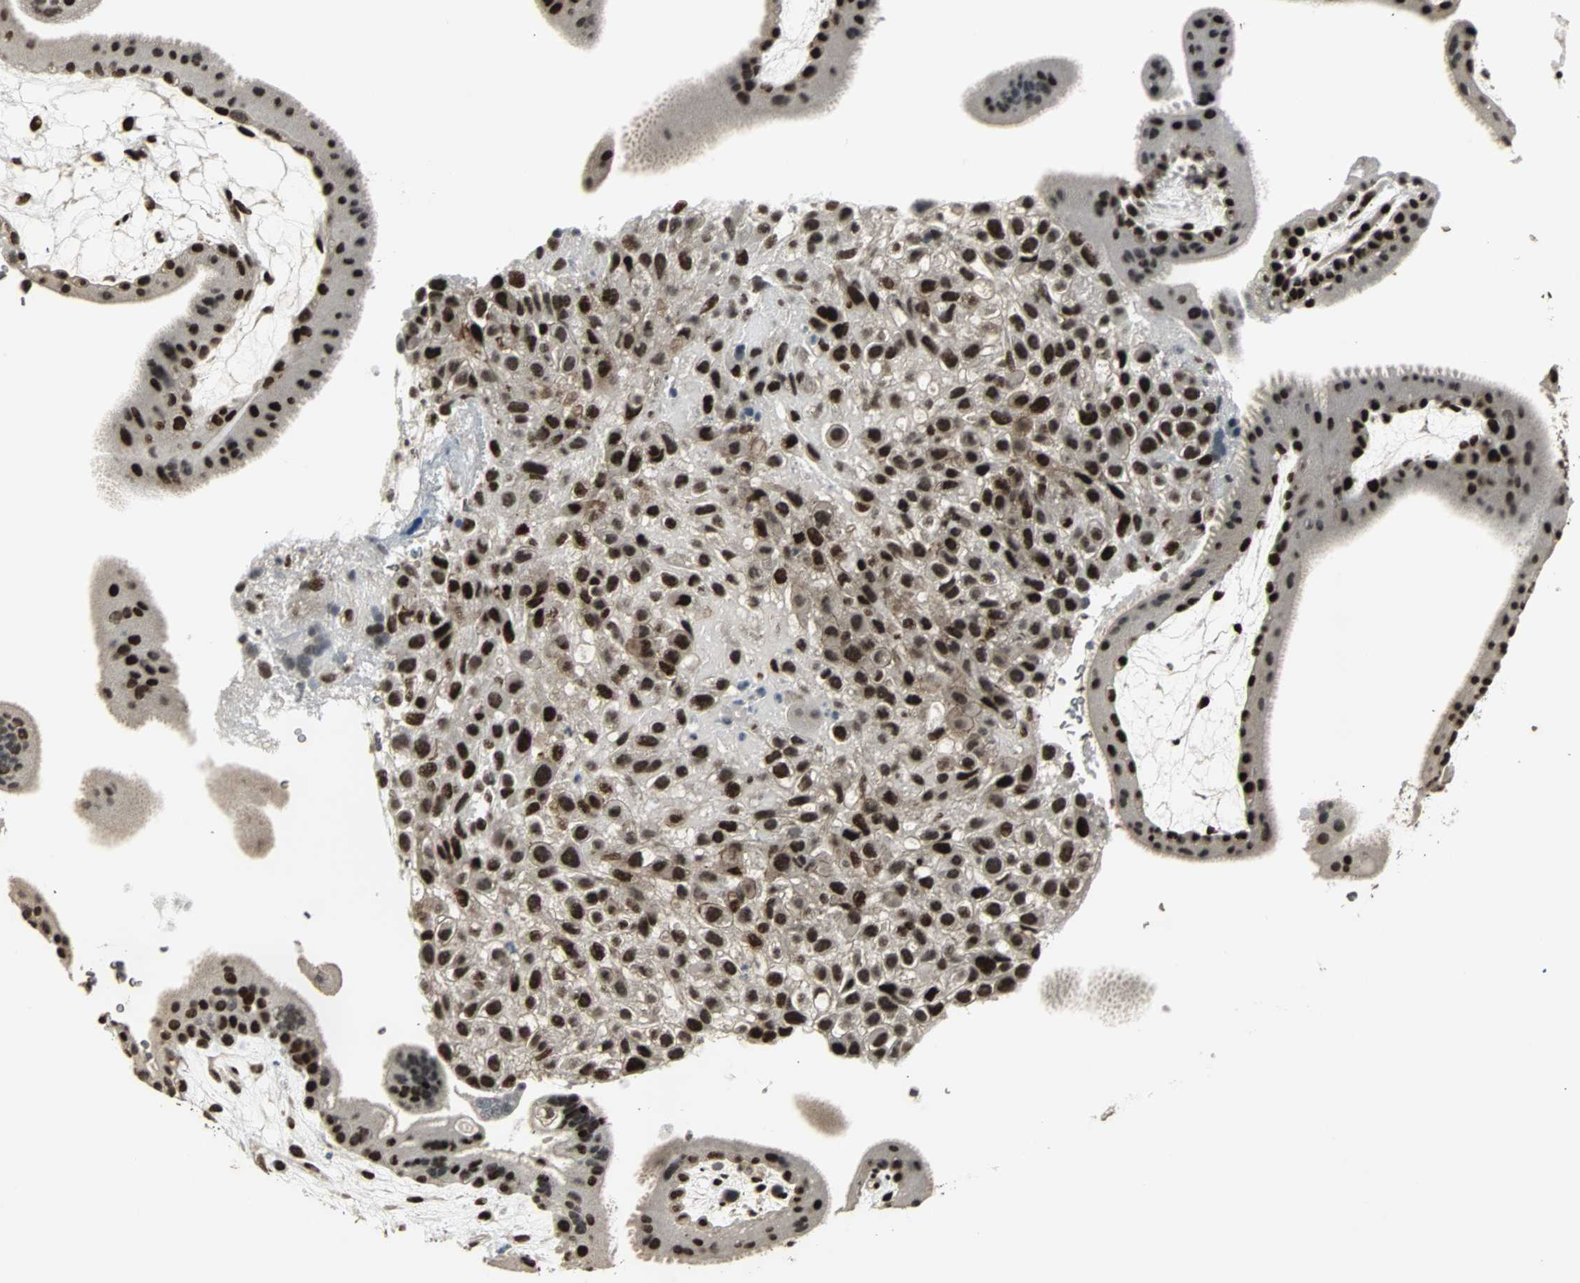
{"staining": {"intensity": "strong", "quantity": ">75%", "location": "nuclear"}, "tissue": "placenta", "cell_type": "Decidual cells", "image_type": "normal", "snomed": [{"axis": "morphology", "description": "Normal tissue, NOS"}, {"axis": "topography", "description": "Placenta"}], "caption": "Immunohistochemistry (IHC) (DAB) staining of normal placenta displays strong nuclear protein expression in approximately >75% of decidual cells. The staining was performed using DAB (3,3'-diaminobenzidine) to visualize the protein expression in brown, while the nuclei were stained in blue with hematoxylin (Magnification: 20x).", "gene": "TAF5", "patient": {"sex": "female", "age": 19}}